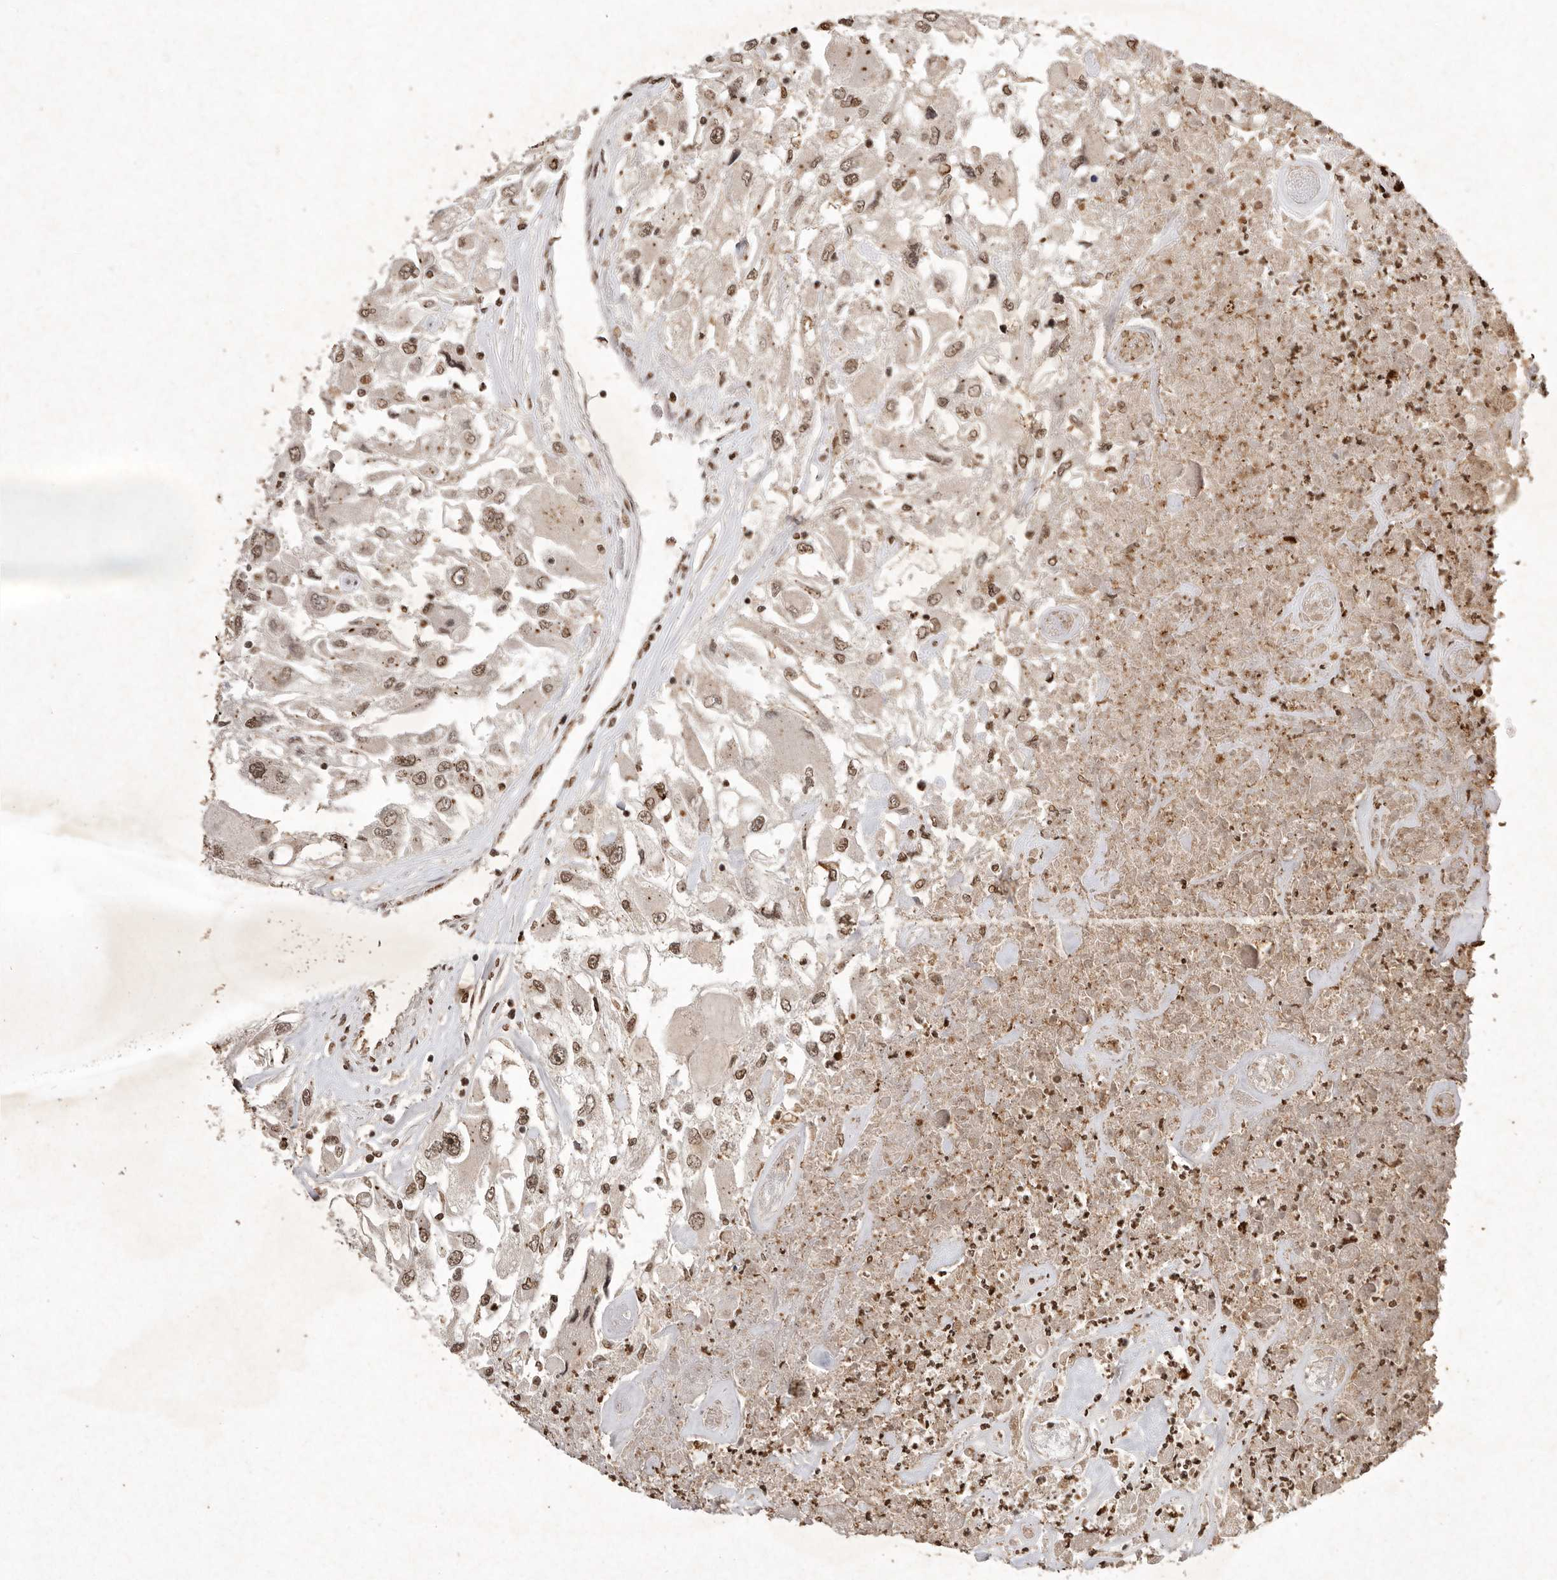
{"staining": {"intensity": "moderate", "quantity": ">75%", "location": "nuclear"}, "tissue": "renal cancer", "cell_type": "Tumor cells", "image_type": "cancer", "snomed": [{"axis": "morphology", "description": "Adenocarcinoma, NOS"}, {"axis": "topography", "description": "Kidney"}], "caption": "DAB immunohistochemical staining of human renal cancer (adenocarcinoma) shows moderate nuclear protein expression in about >75% of tumor cells.", "gene": "NKX3-2", "patient": {"sex": "female", "age": 52}}